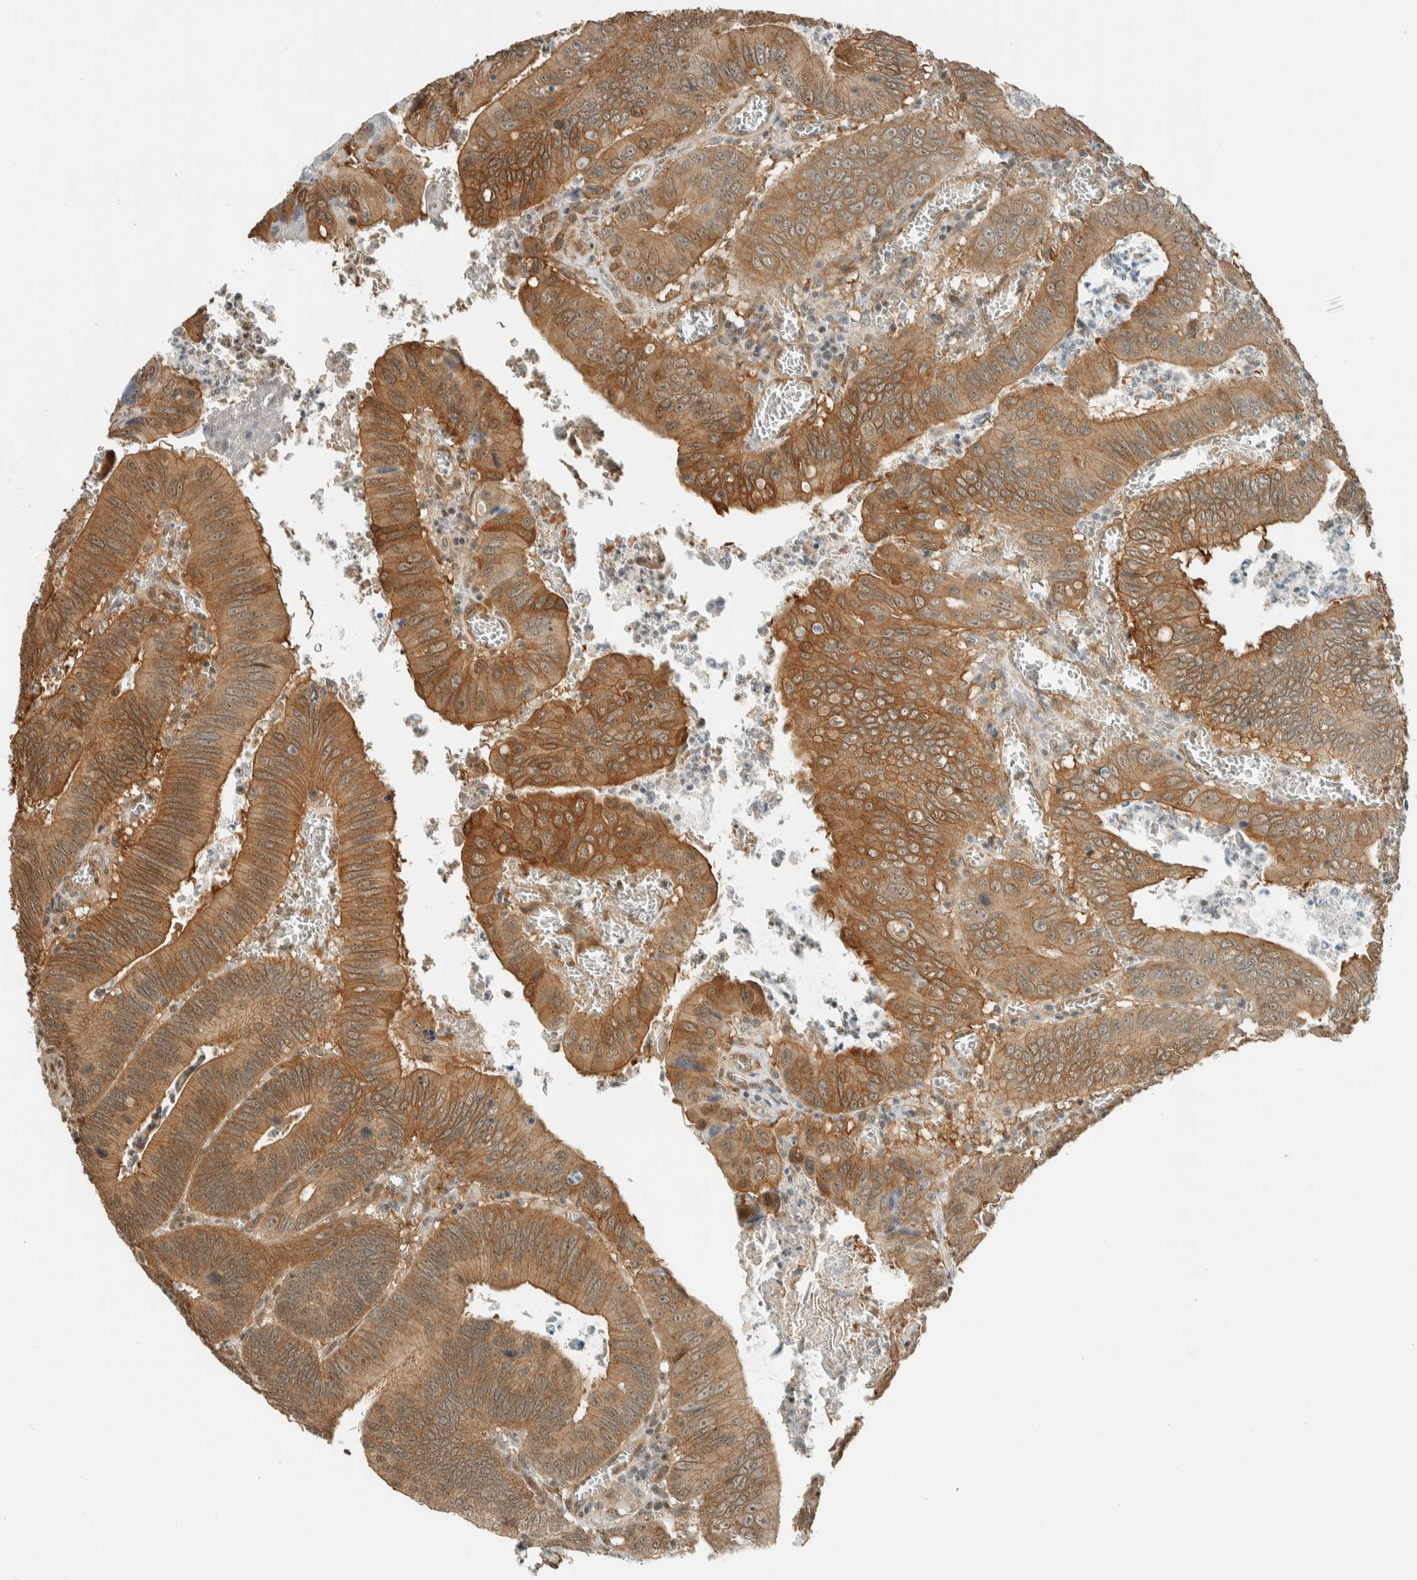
{"staining": {"intensity": "moderate", "quantity": ">75%", "location": "cytoplasmic/membranous,nuclear"}, "tissue": "colorectal cancer", "cell_type": "Tumor cells", "image_type": "cancer", "snomed": [{"axis": "morphology", "description": "Inflammation, NOS"}, {"axis": "morphology", "description": "Adenocarcinoma, NOS"}, {"axis": "topography", "description": "Colon"}], "caption": "Immunohistochemistry histopathology image of neoplastic tissue: human colorectal cancer (adenocarcinoma) stained using immunohistochemistry (IHC) displays medium levels of moderate protein expression localized specifically in the cytoplasmic/membranous and nuclear of tumor cells, appearing as a cytoplasmic/membranous and nuclear brown color.", "gene": "NIBAN2", "patient": {"sex": "male", "age": 72}}